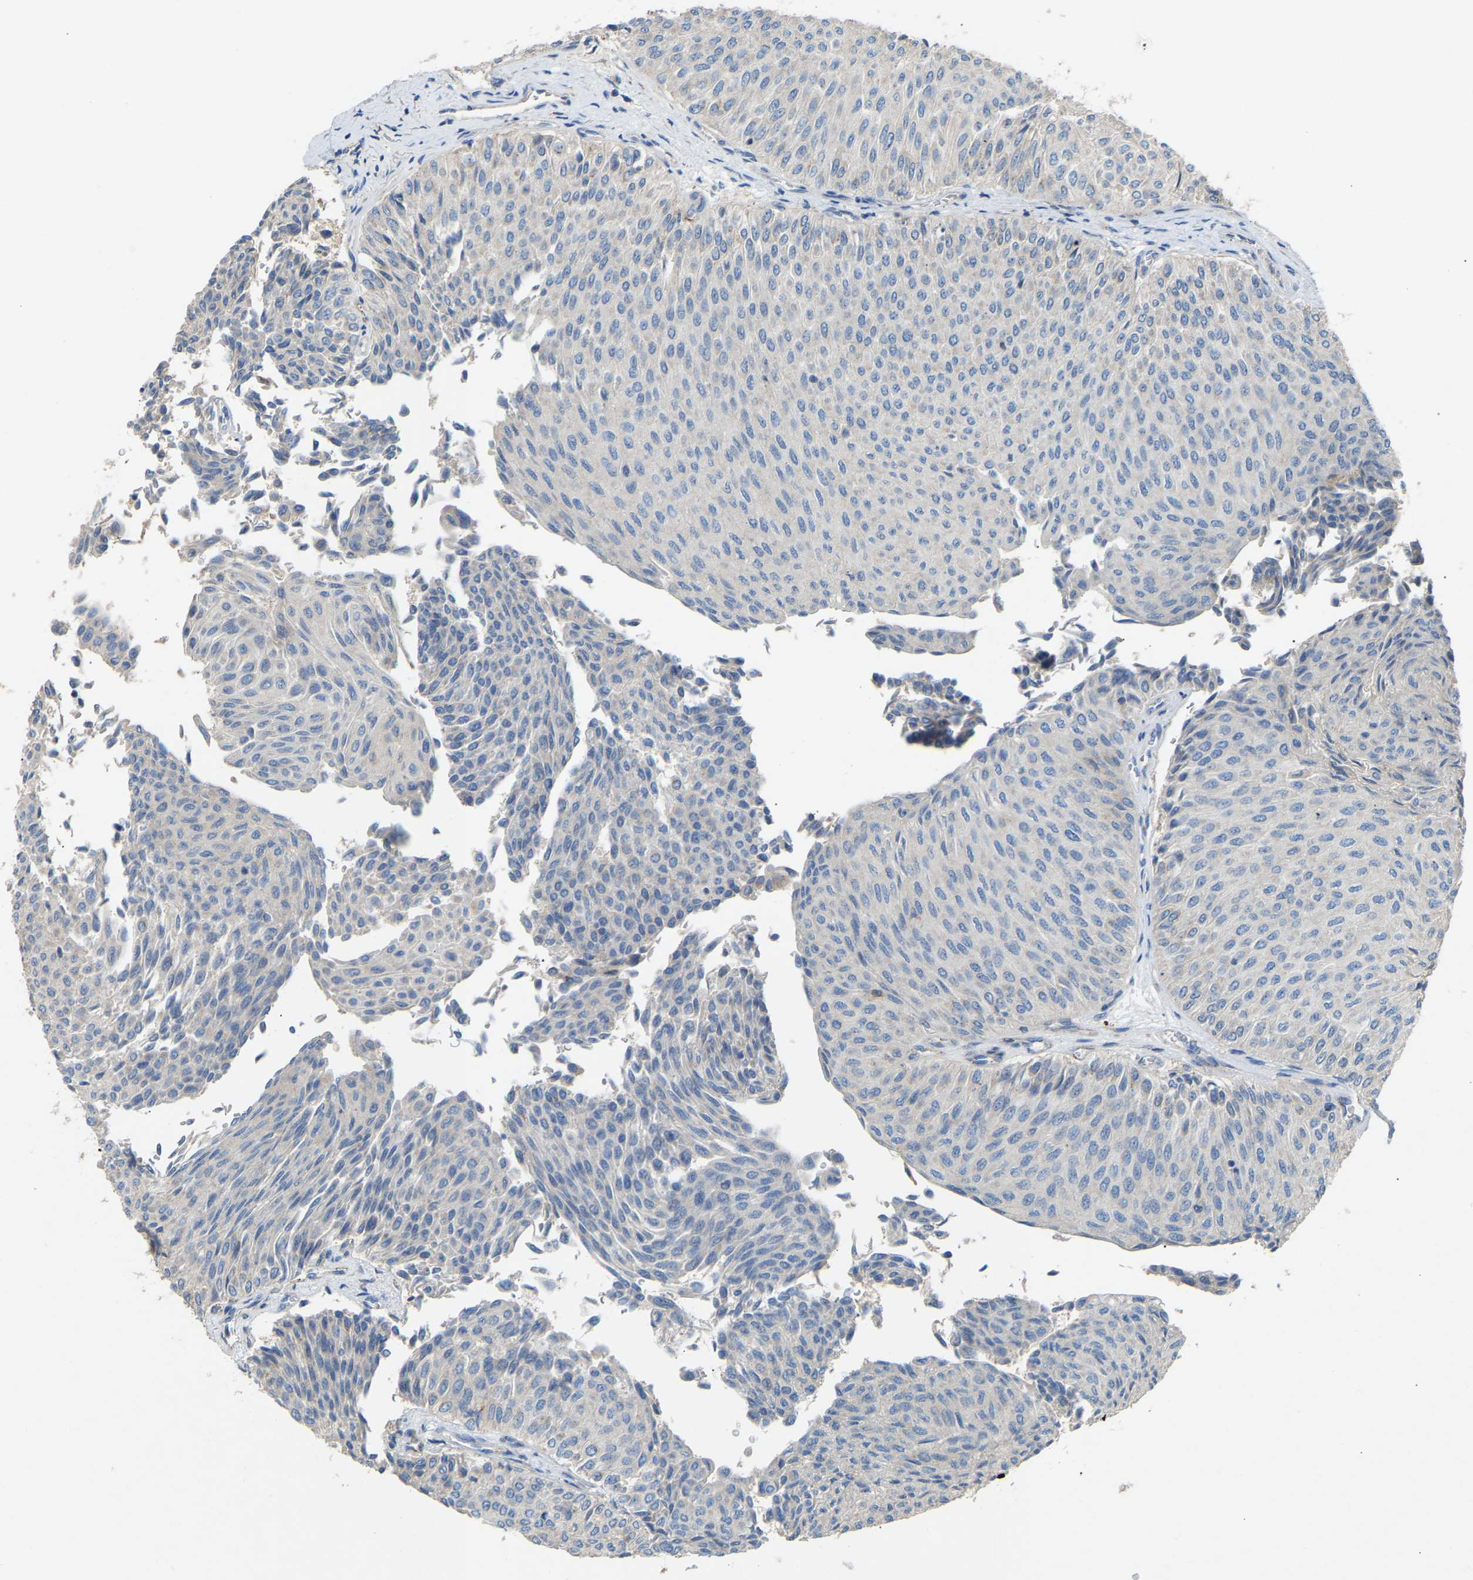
{"staining": {"intensity": "negative", "quantity": "none", "location": "none"}, "tissue": "urothelial cancer", "cell_type": "Tumor cells", "image_type": "cancer", "snomed": [{"axis": "morphology", "description": "Urothelial carcinoma, Low grade"}, {"axis": "topography", "description": "Urinary bladder"}], "caption": "Immunohistochemistry micrograph of neoplastic tissue: human urothelial cancer stained with DAB (3,3'-diaminobenzidine) demonstrates no significant protein staining in tumor cells. Nuclei are stained in blue.", "gene": "RGP1", "patient": {"sex": "male", "age": 78}}